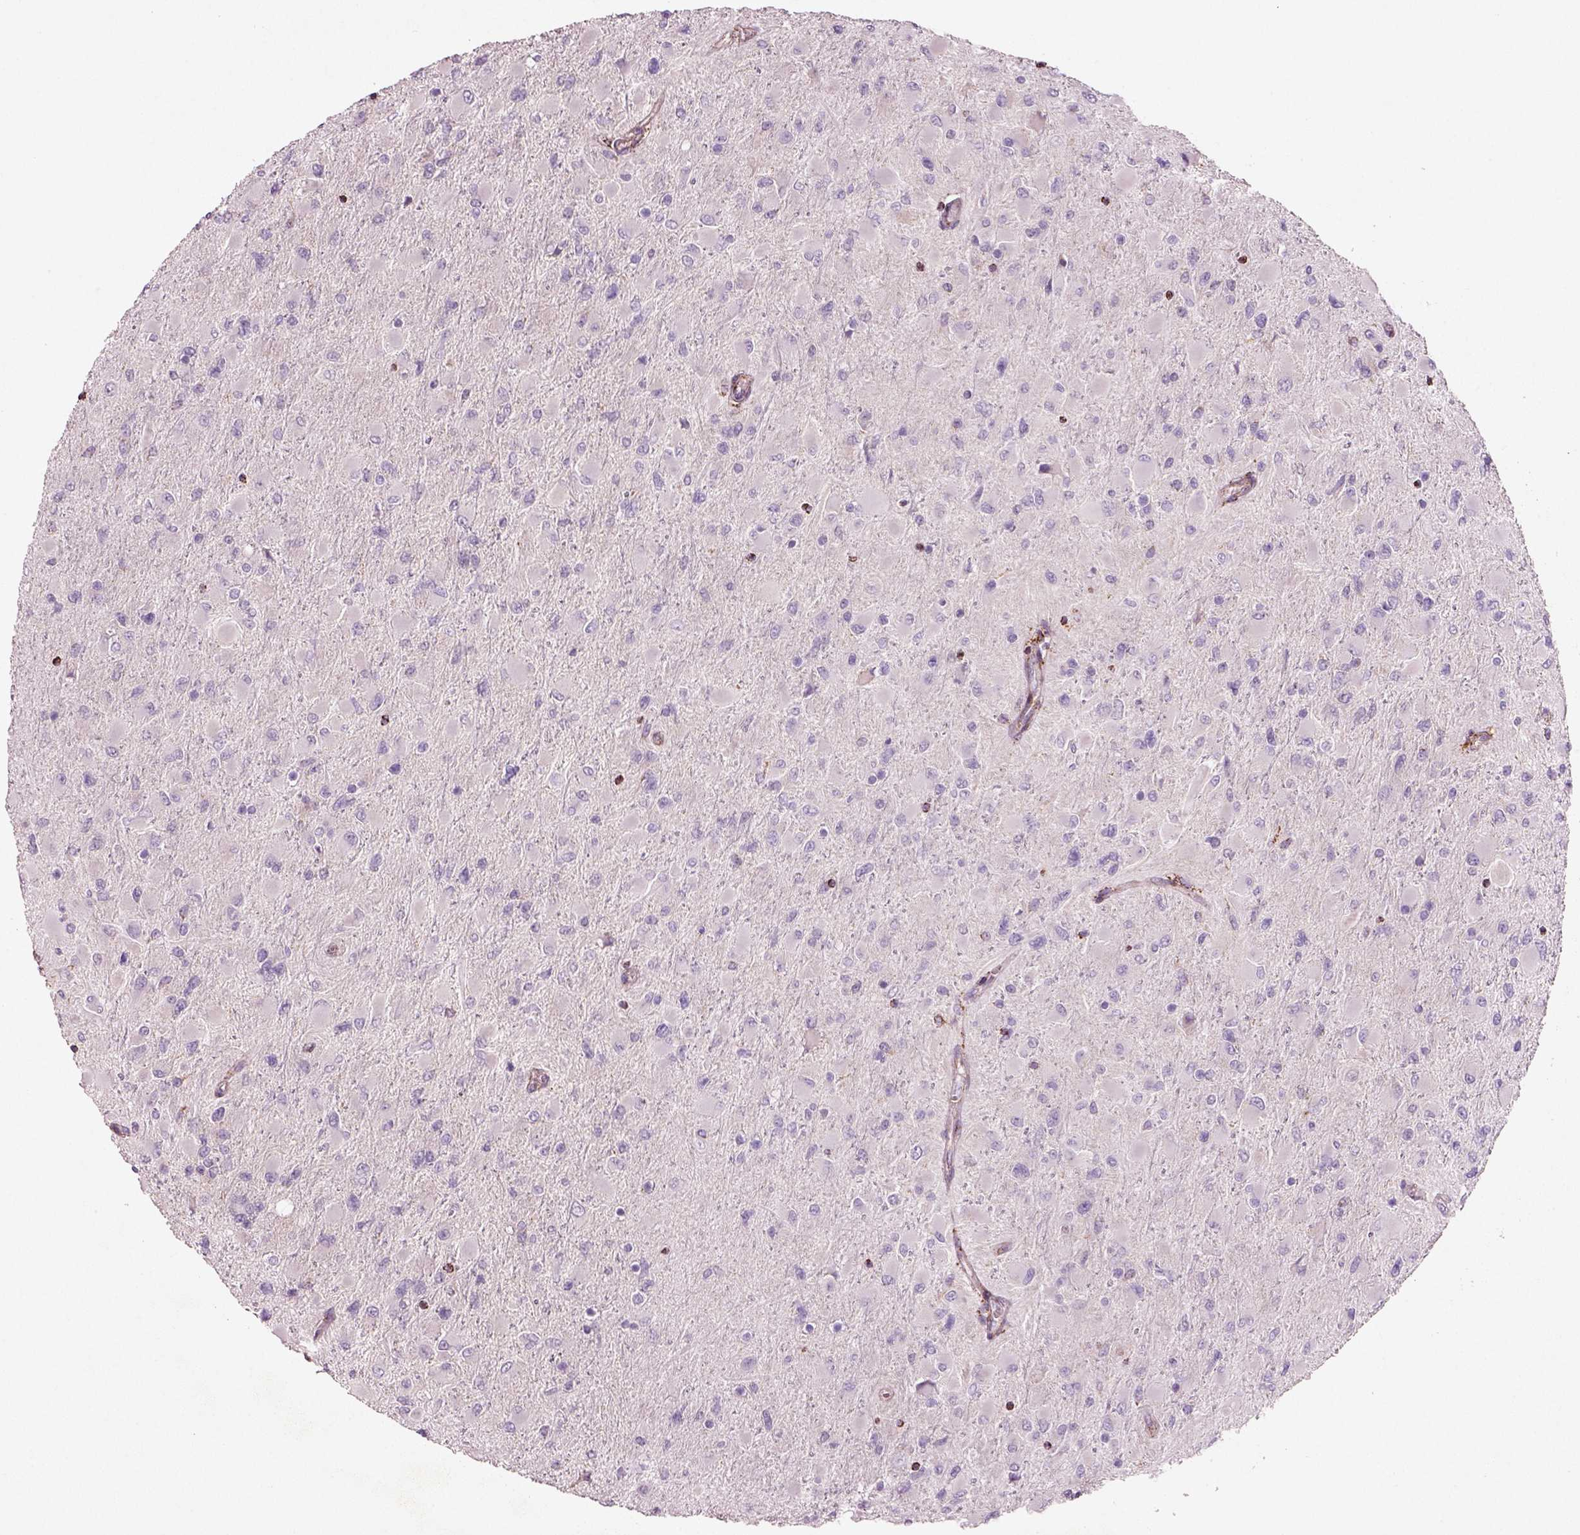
{"staining": {"intensity": "negative", "quantity": "none", "location": "none"}, "tissue": "glioma", "cell_type": "Tumor cells", "image_type": "cancer", "snomed": [{"axis": "morphology", "description": "Glioma, malignant, High grade"}, {"axis": "topography", "description": "Cerebral cortex"}], "caption": "An IHC photomicrograph of high-grade glioma (malignant) is shown. There is no staining in tumor cells of high-grade glioma (malignant).", "gene": "SLC25A24", "patient": {"sex": "female", "age": 36}}